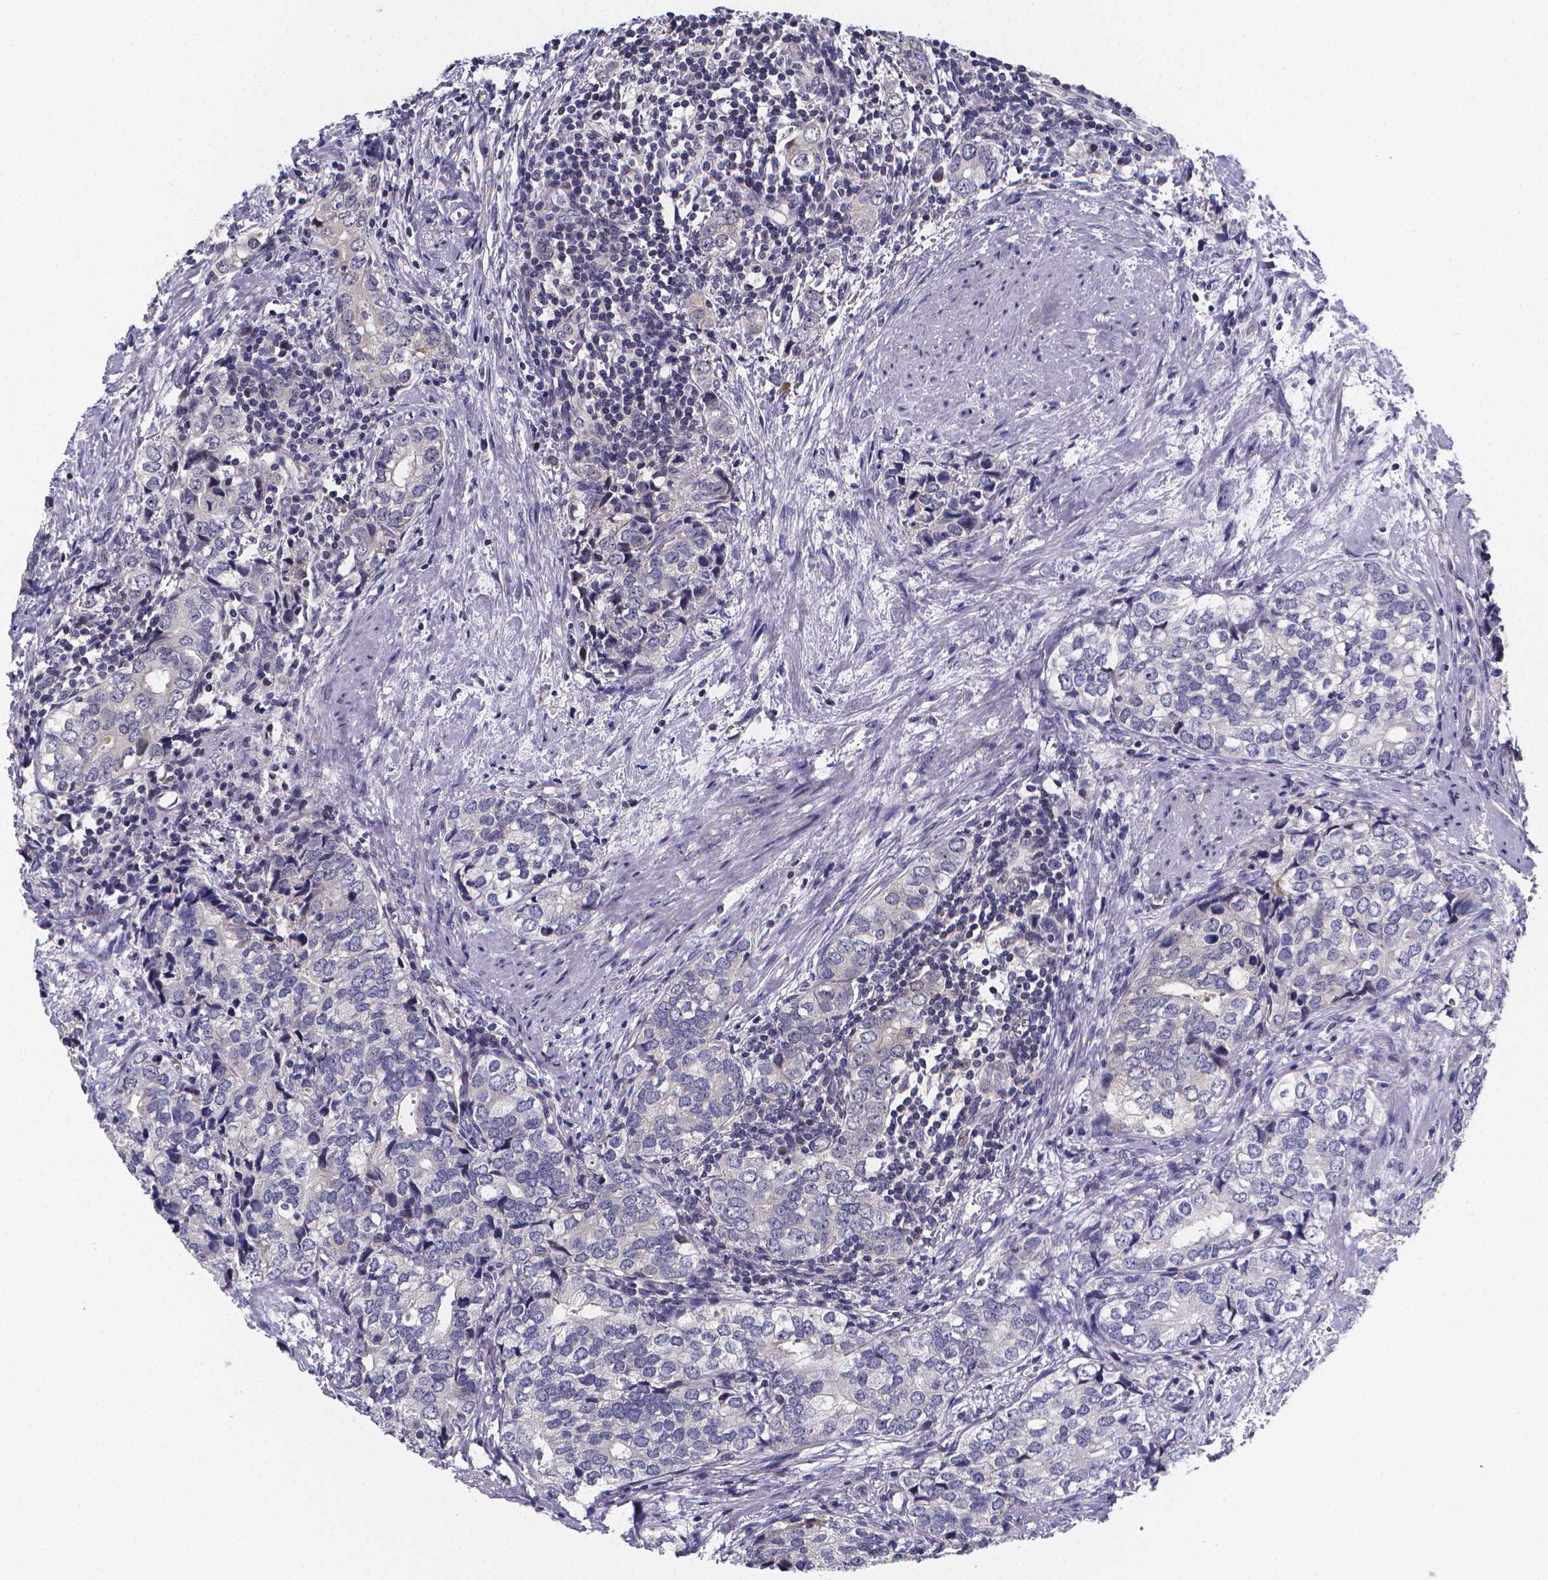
{"staining": {"intensity": "negative", "quantity": "none", "location": "none"}, "tissue": "prostate cancer", "cell_type": "Tumor cells", "image_type": "cancer", "snomed": [{"axis": "morphology", "description": "Adenocarcinoma, NOS"}, {"axis": "topography", "description": "Prostate and seminal vesicle, NOS"}], "caption": "This is an immunohistochemistry (IHC) image of human prostate cancer. There is no positivity in tumor cells.", "gene": "PAH", "patient": {"sex": "male", "age": 63}}